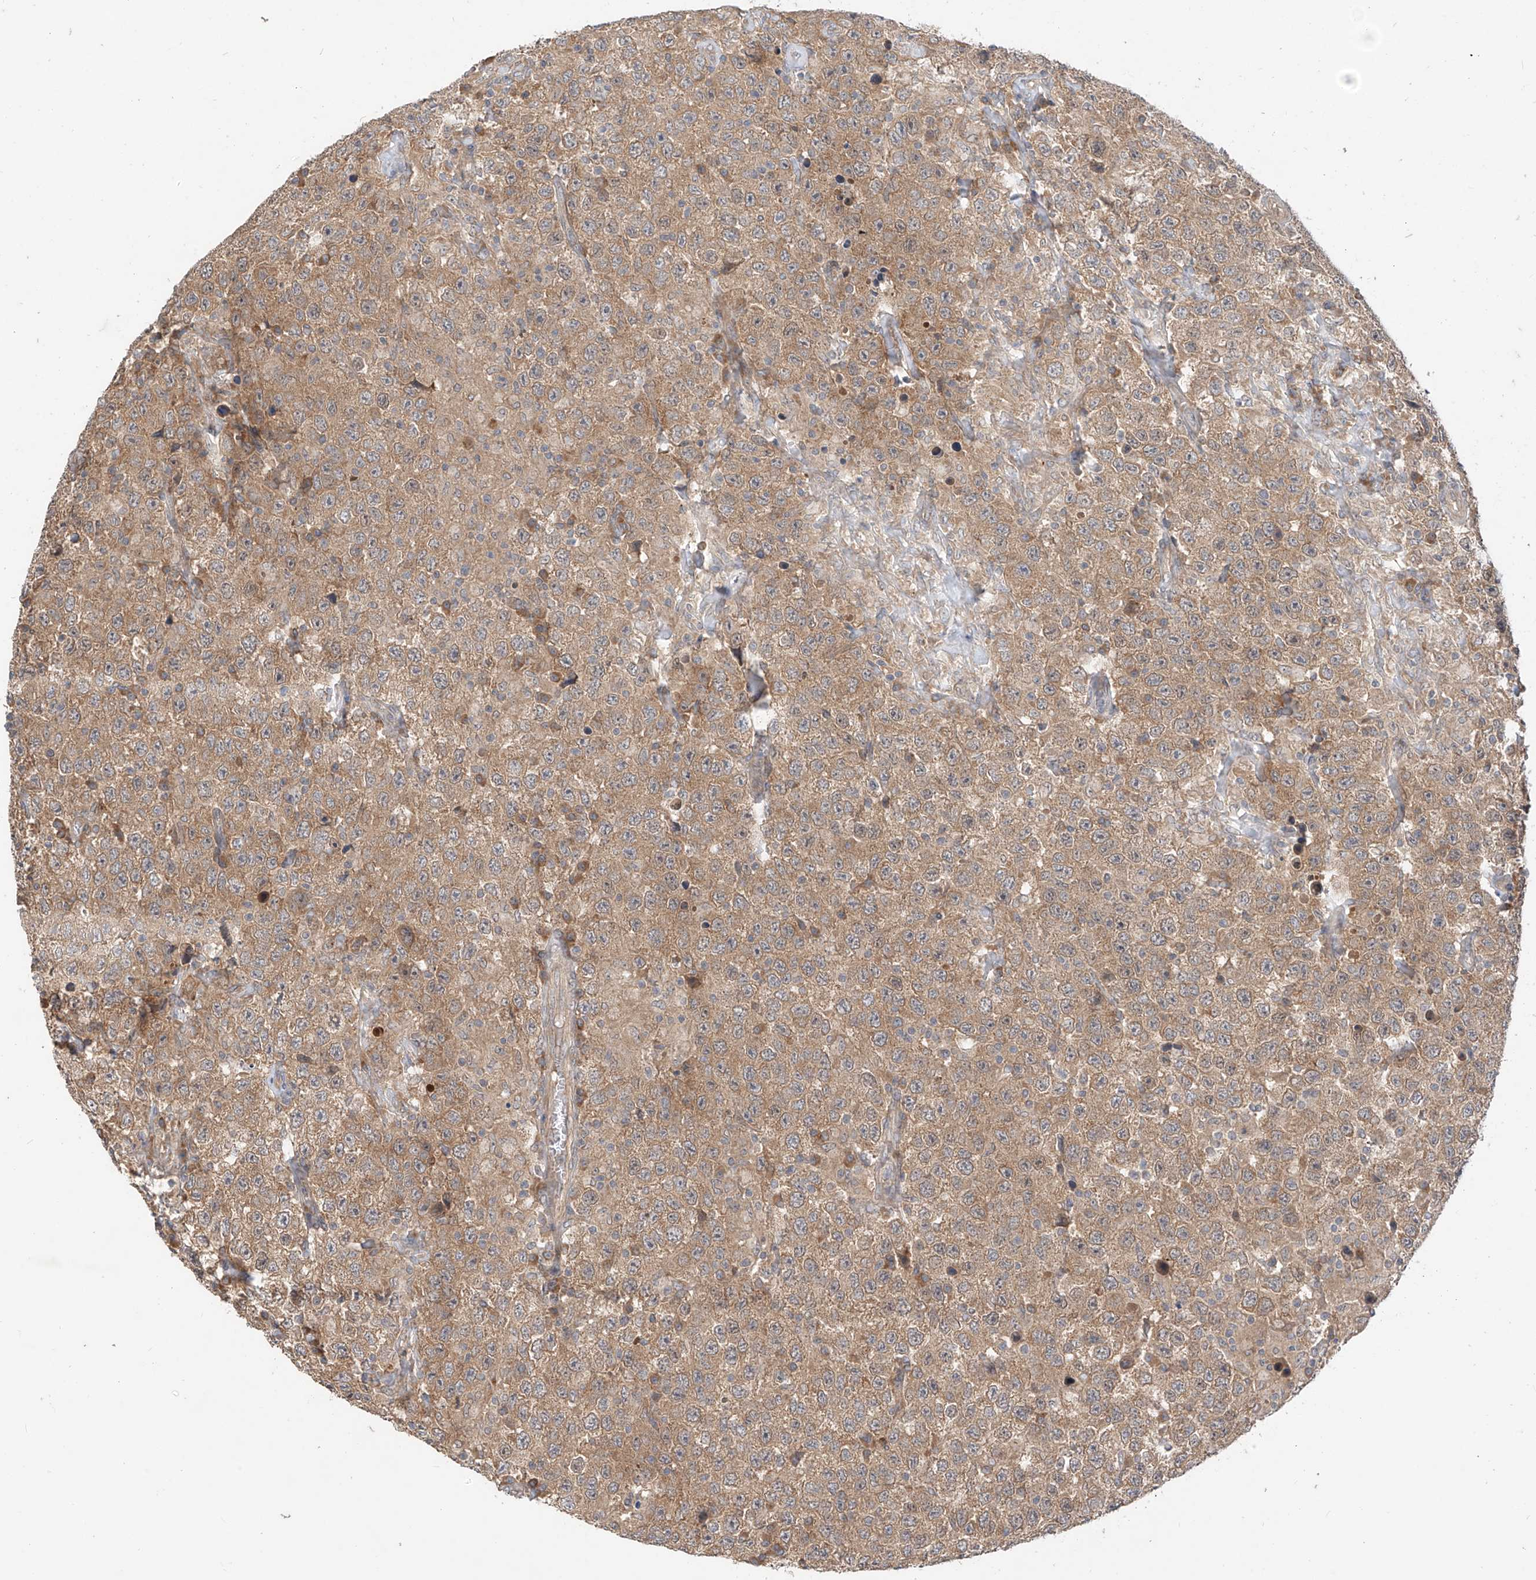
{"staining": {"intensity": "moderate", "quantity": ">75%", "location": "cytoplasmic/membranous"}, "tissue": "testis cancer", "cell_type": "Tumor cells", "image_type": "cancer", "snomed": [{"axis": "morphology", "description": "Seminoma, NOS"}, {"axis": "topography", "description": "Testis"}], "caption": "Brown immunohistochemical staining in testis cancer exhibits moderate cytoplasmic/membranous expression in about >75% of tumor cells.", "gene": "MTUS2", "patient": {"sex": "male", "age": 41}}